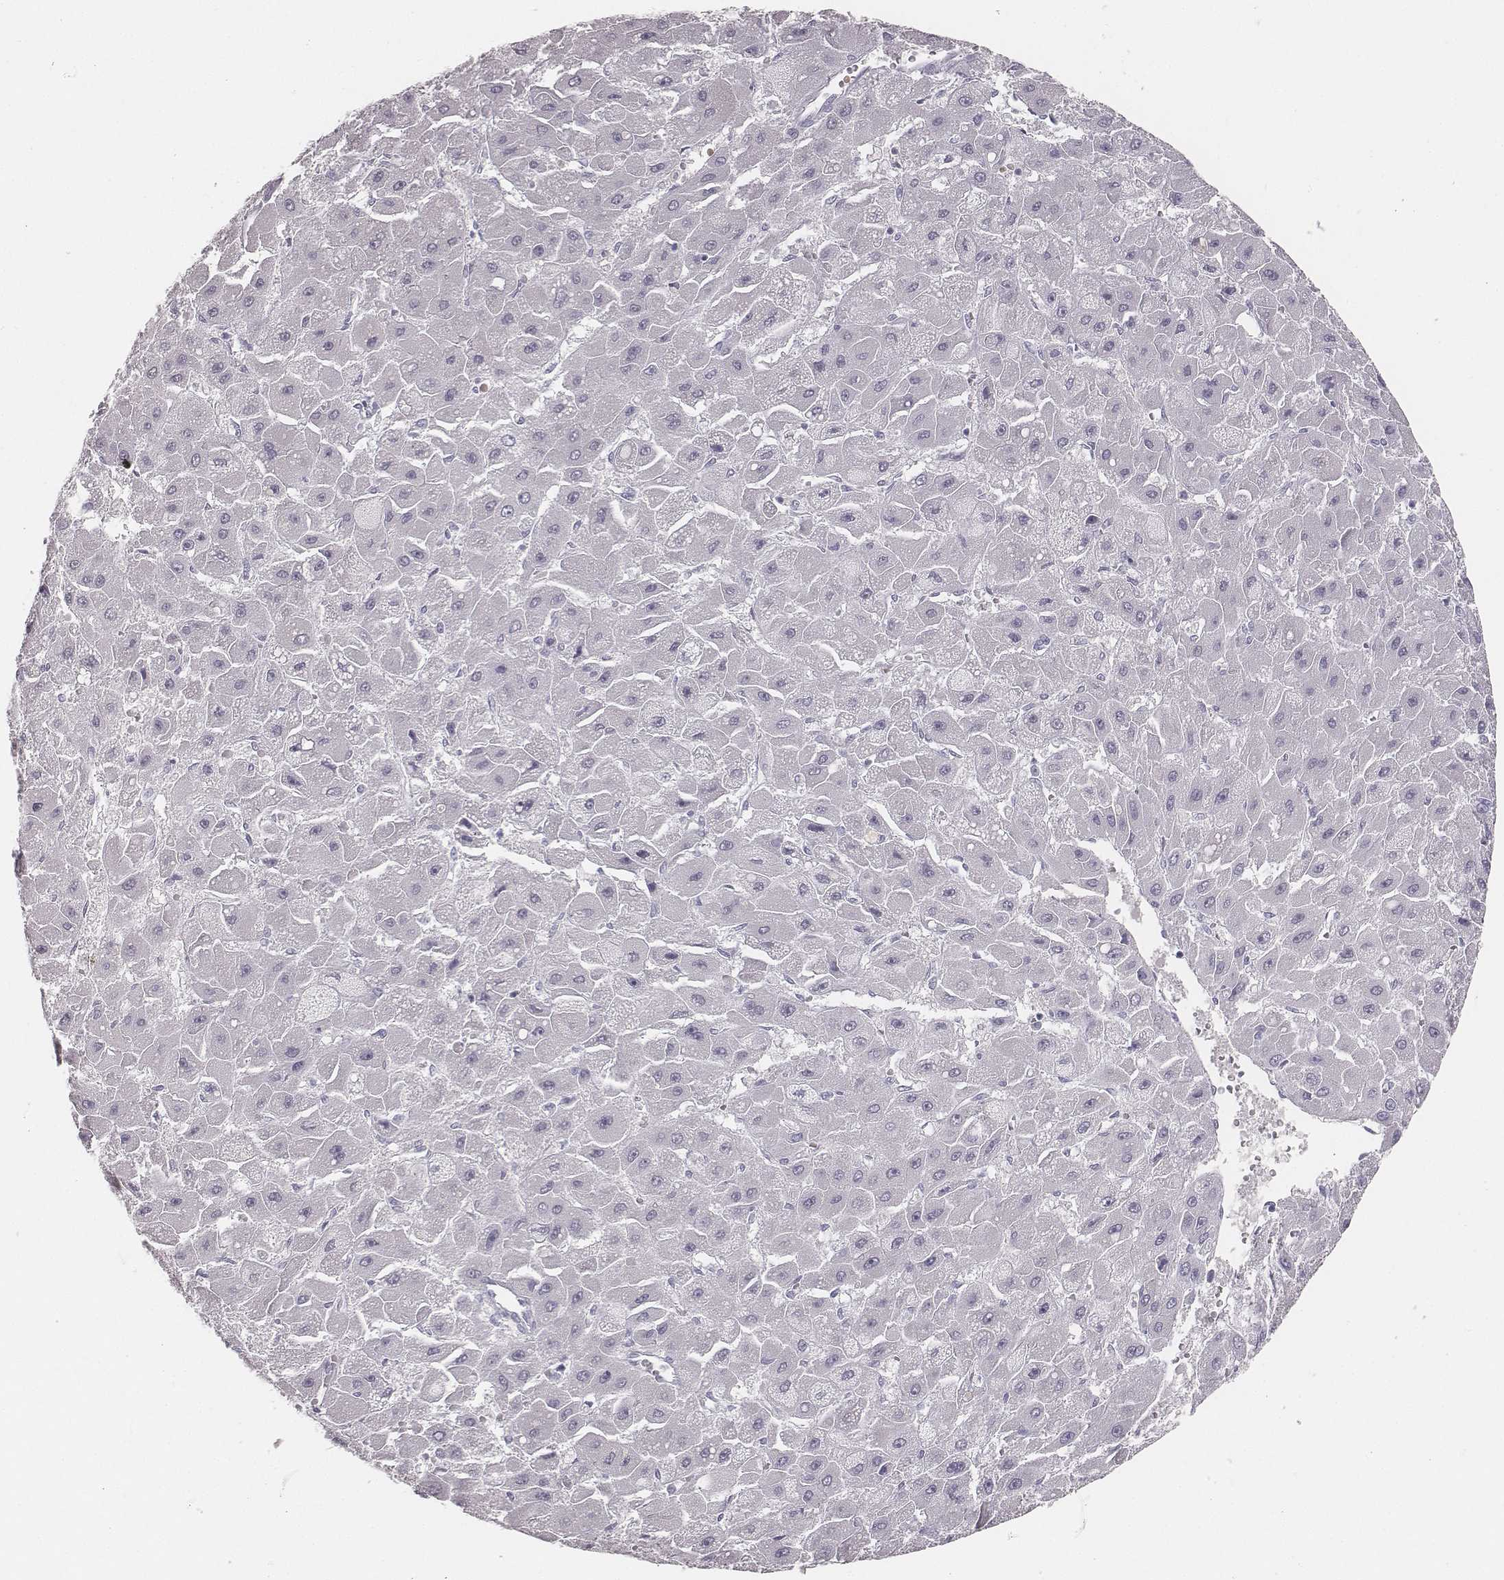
{"staining": {"intensity": "negative", "quantity": "none", "location": "none"}, "tissue": "liver cancer", "cell_type": "Tumor cells", "image_type": "cancer", "snomed": [{"axis": "morphology", "description": "Carcinoma, Hepatocellular, NOS"}, {"axis": "topography", "description": "Liver"}], "caption": "Immunohistochemical staining of liver hepatocellular carcinoma displays no significant positivity in tumor cells.", "gene": "MYH6", "patient": {"sex": "female", "age": 25}}